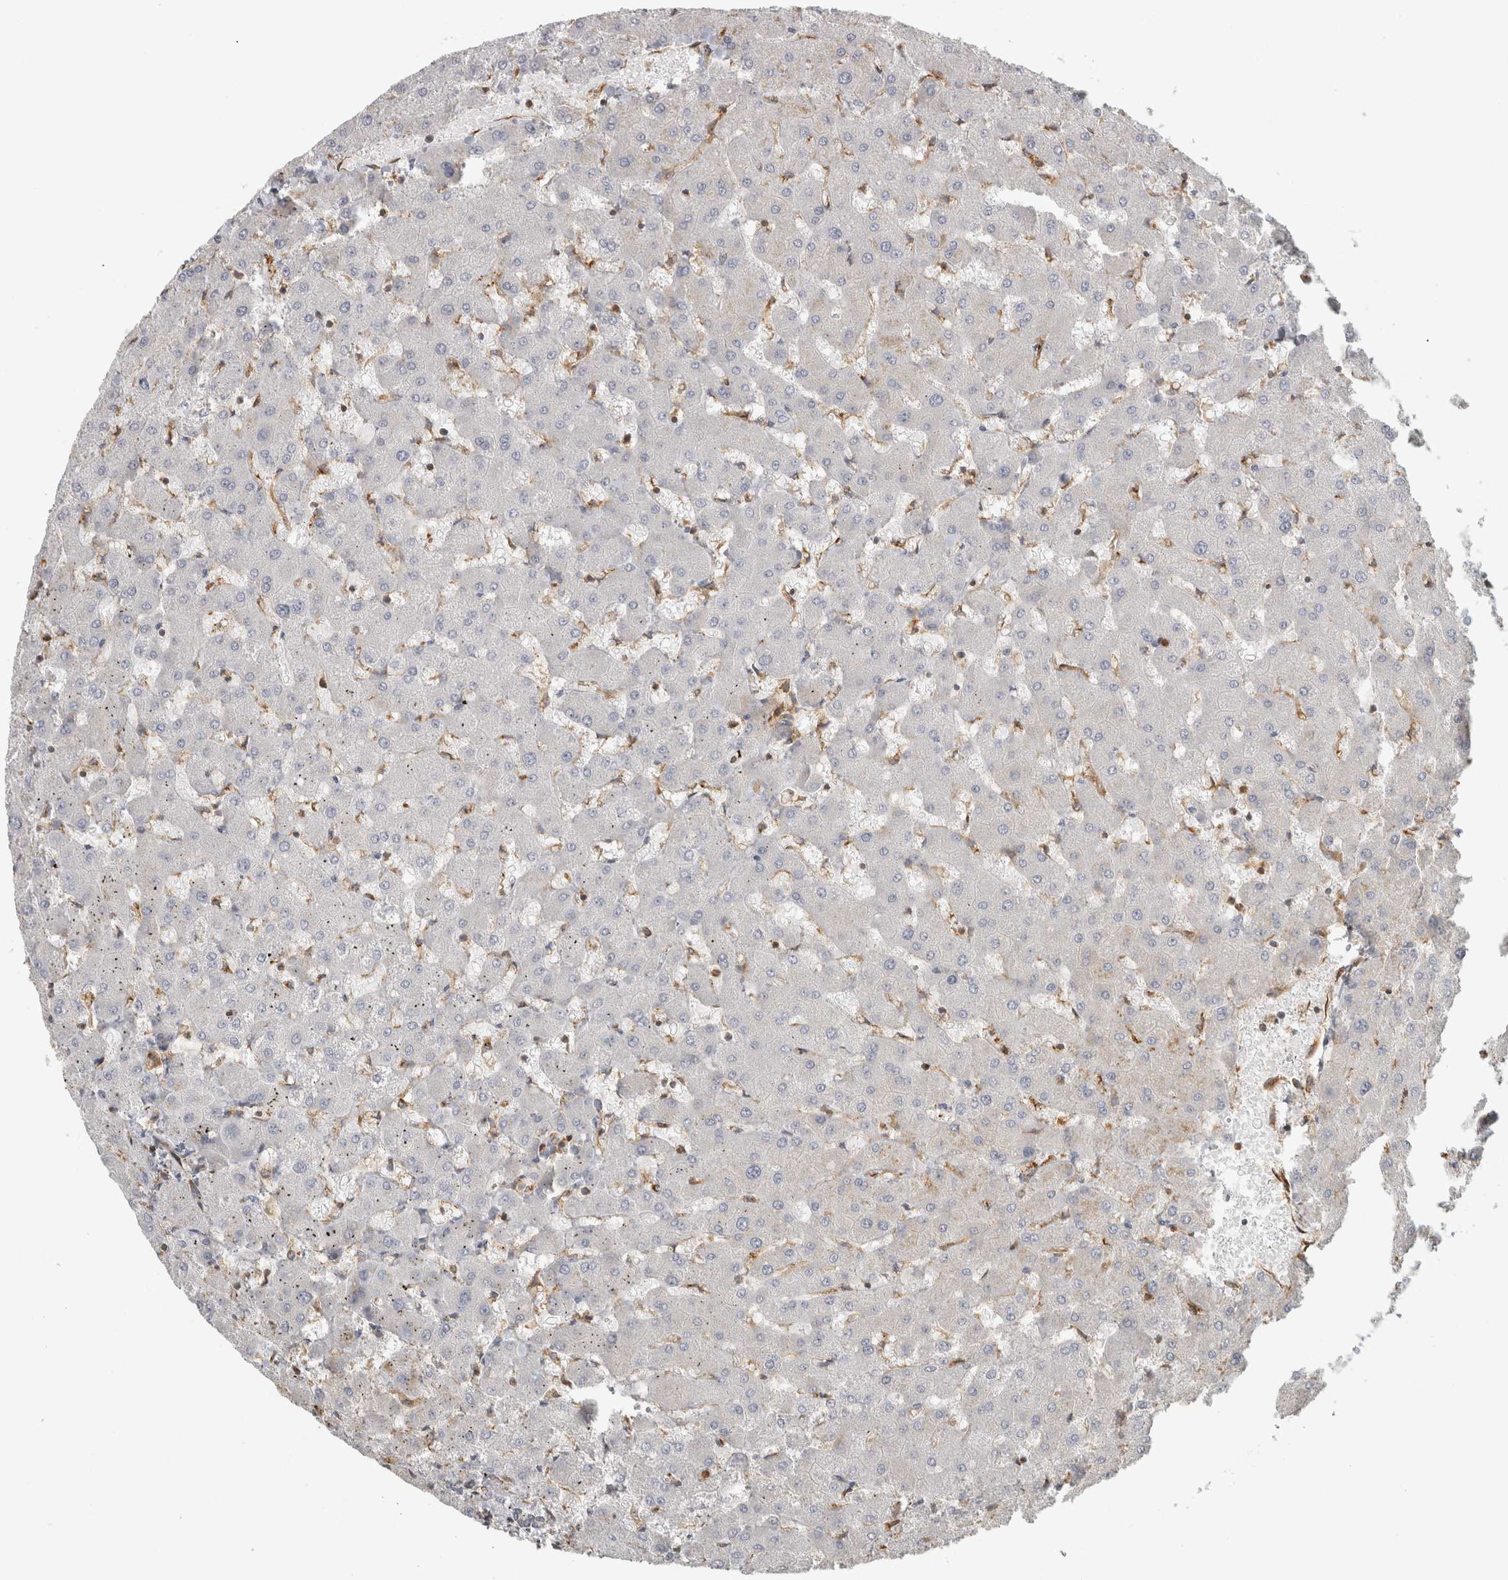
{"staining": {"intensity": "negative", "quantity": "none", "location": "none"}, "tissue": "liver", "cell_type": "Hepatocytes", "image_type": "normal", "snomed": [{"axis": "morphology", "description": "Normal tissue, NOS"}, {"axis": "topography", "description": "Liver"}], "caption": "Hepatocytes show no significant protein staining in benign liver.", "gene": "HLA", "patient": {"sex": "female", "age": 63}}